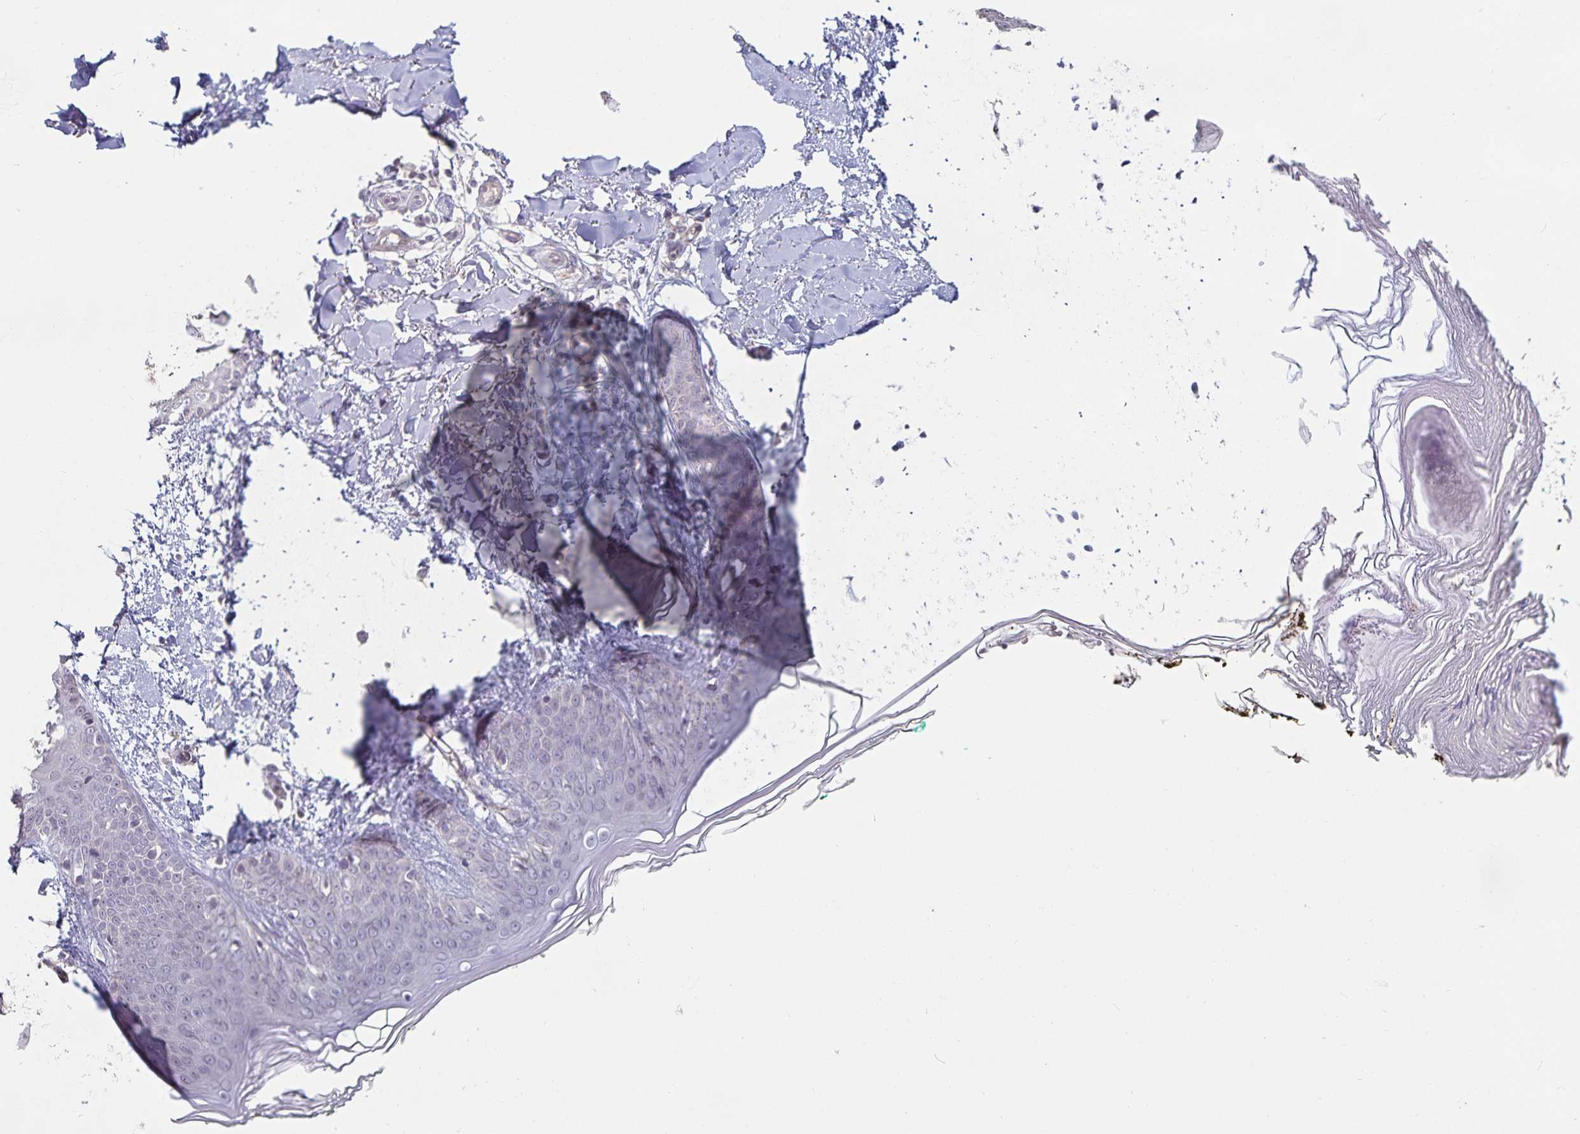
{"staining": {"intensity": "negative", "quantity": "none", "location": "none"}, "tissue": "skin", "cell_type": "Fibroblasts", "image_type": "normal", "snomed": [{"axis": "morphology", "description": "Normal tissue, NOS"}, {"axis": "topography", "description": "Skin"}], "caption": "DAB (3,3'-diaminobenzidine) immunohistochemical staining of normal human skin displays no significant positivity in fibroblasts. Brightfield microscopy of immunohistochemistry stained with DAB (brown) and hematoxylin (blue), captured at high magnification.", "gene": "DNAH9", "patient": {"sex": "female", "age": 34}}